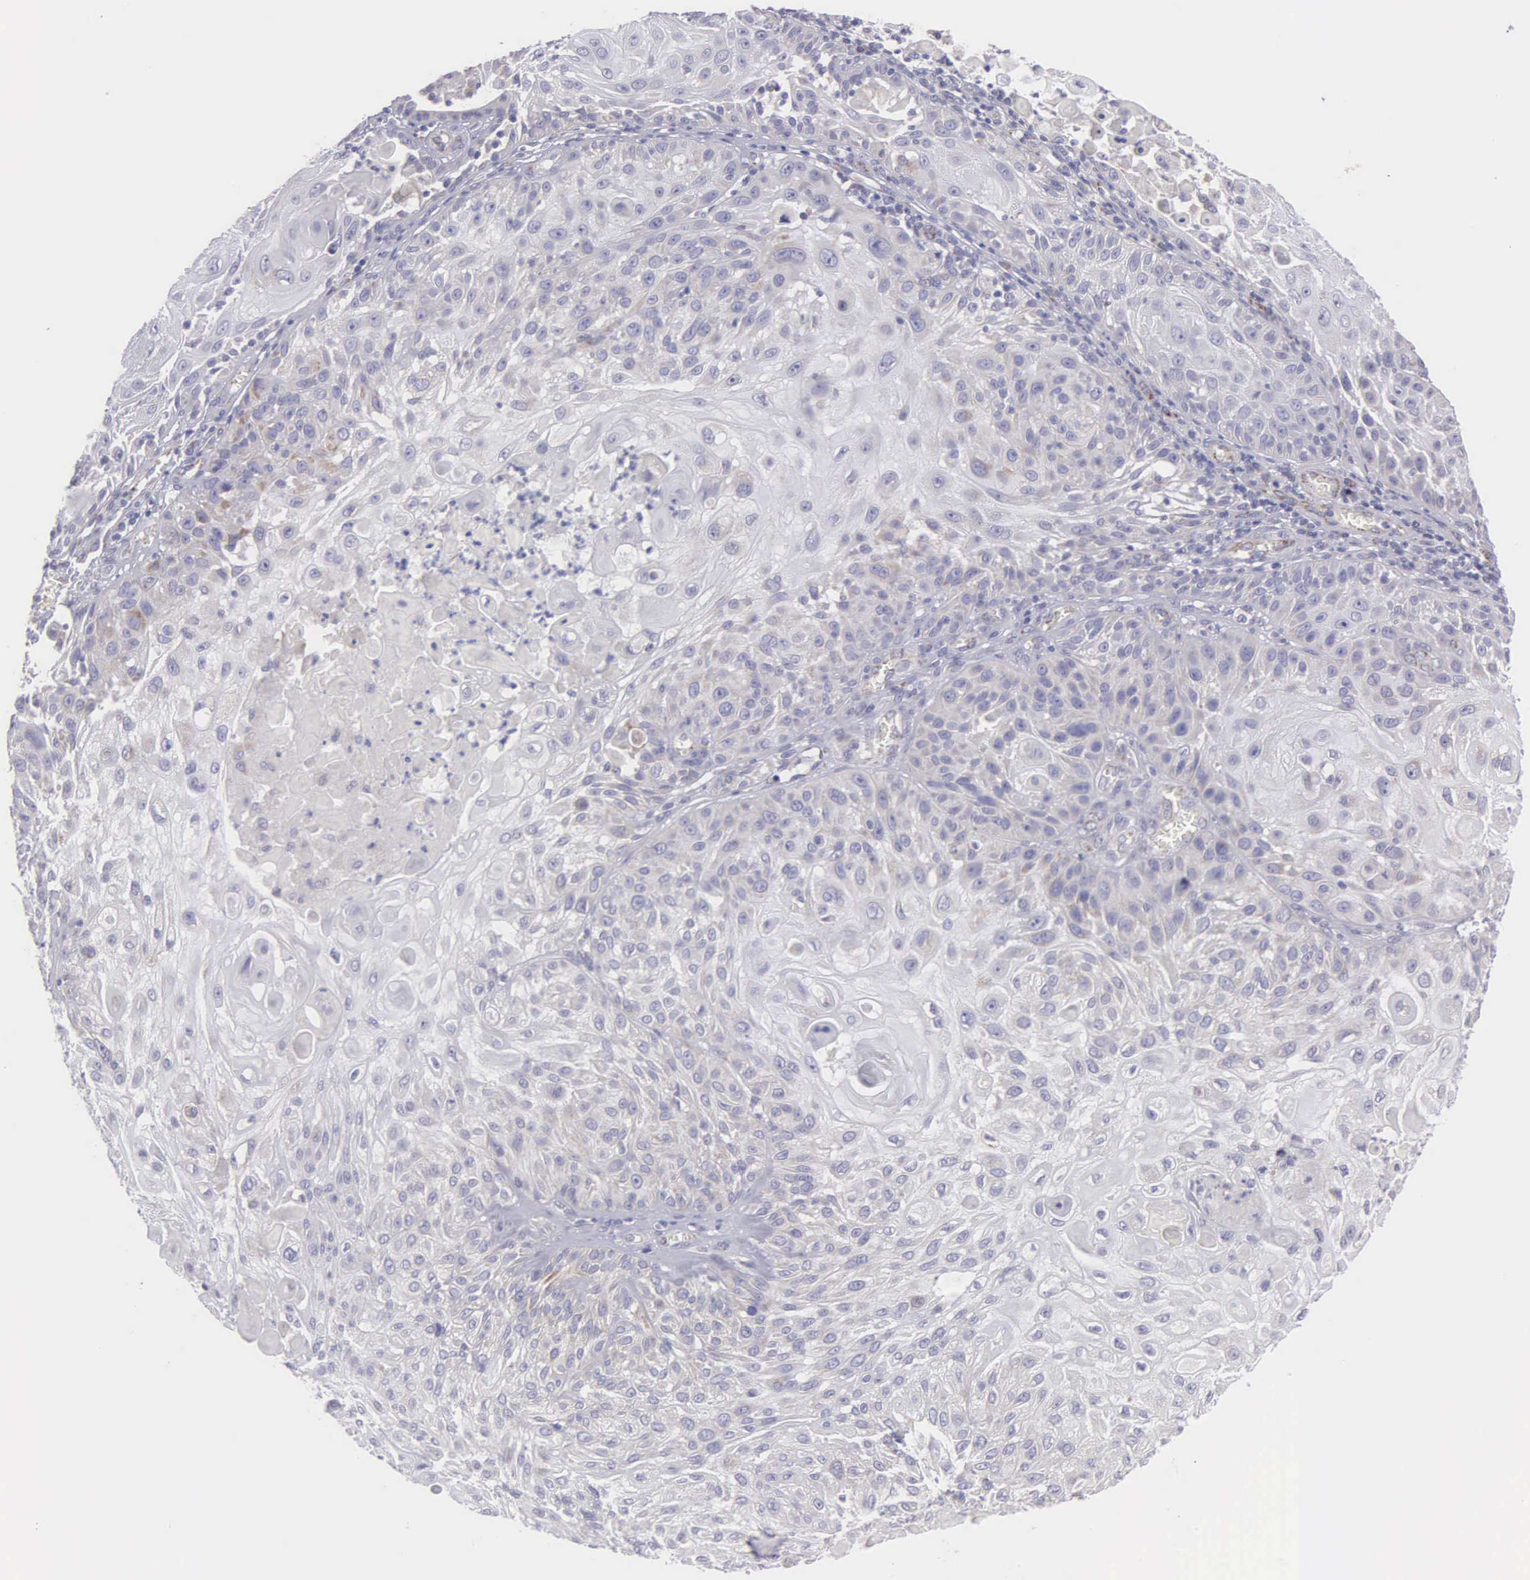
{"staining": {"intensity": "negative", "quantity": "none", "location": "none"}, "tissue": "skin cancer", "cell_type": "Tumor cells", "image_type": "cancer", "snomed": [{"axis": "morphology", "description": "Squamous cell carcinoma, NOS"}, {"axis": "topography", "description": "Skin"}], "caption": "Tumor cells are negative for brown protein staining in skin squamous cell carcinoma.", "gene": "SYNJ2BP", "patient": {"sex": "female", "age": 89}}